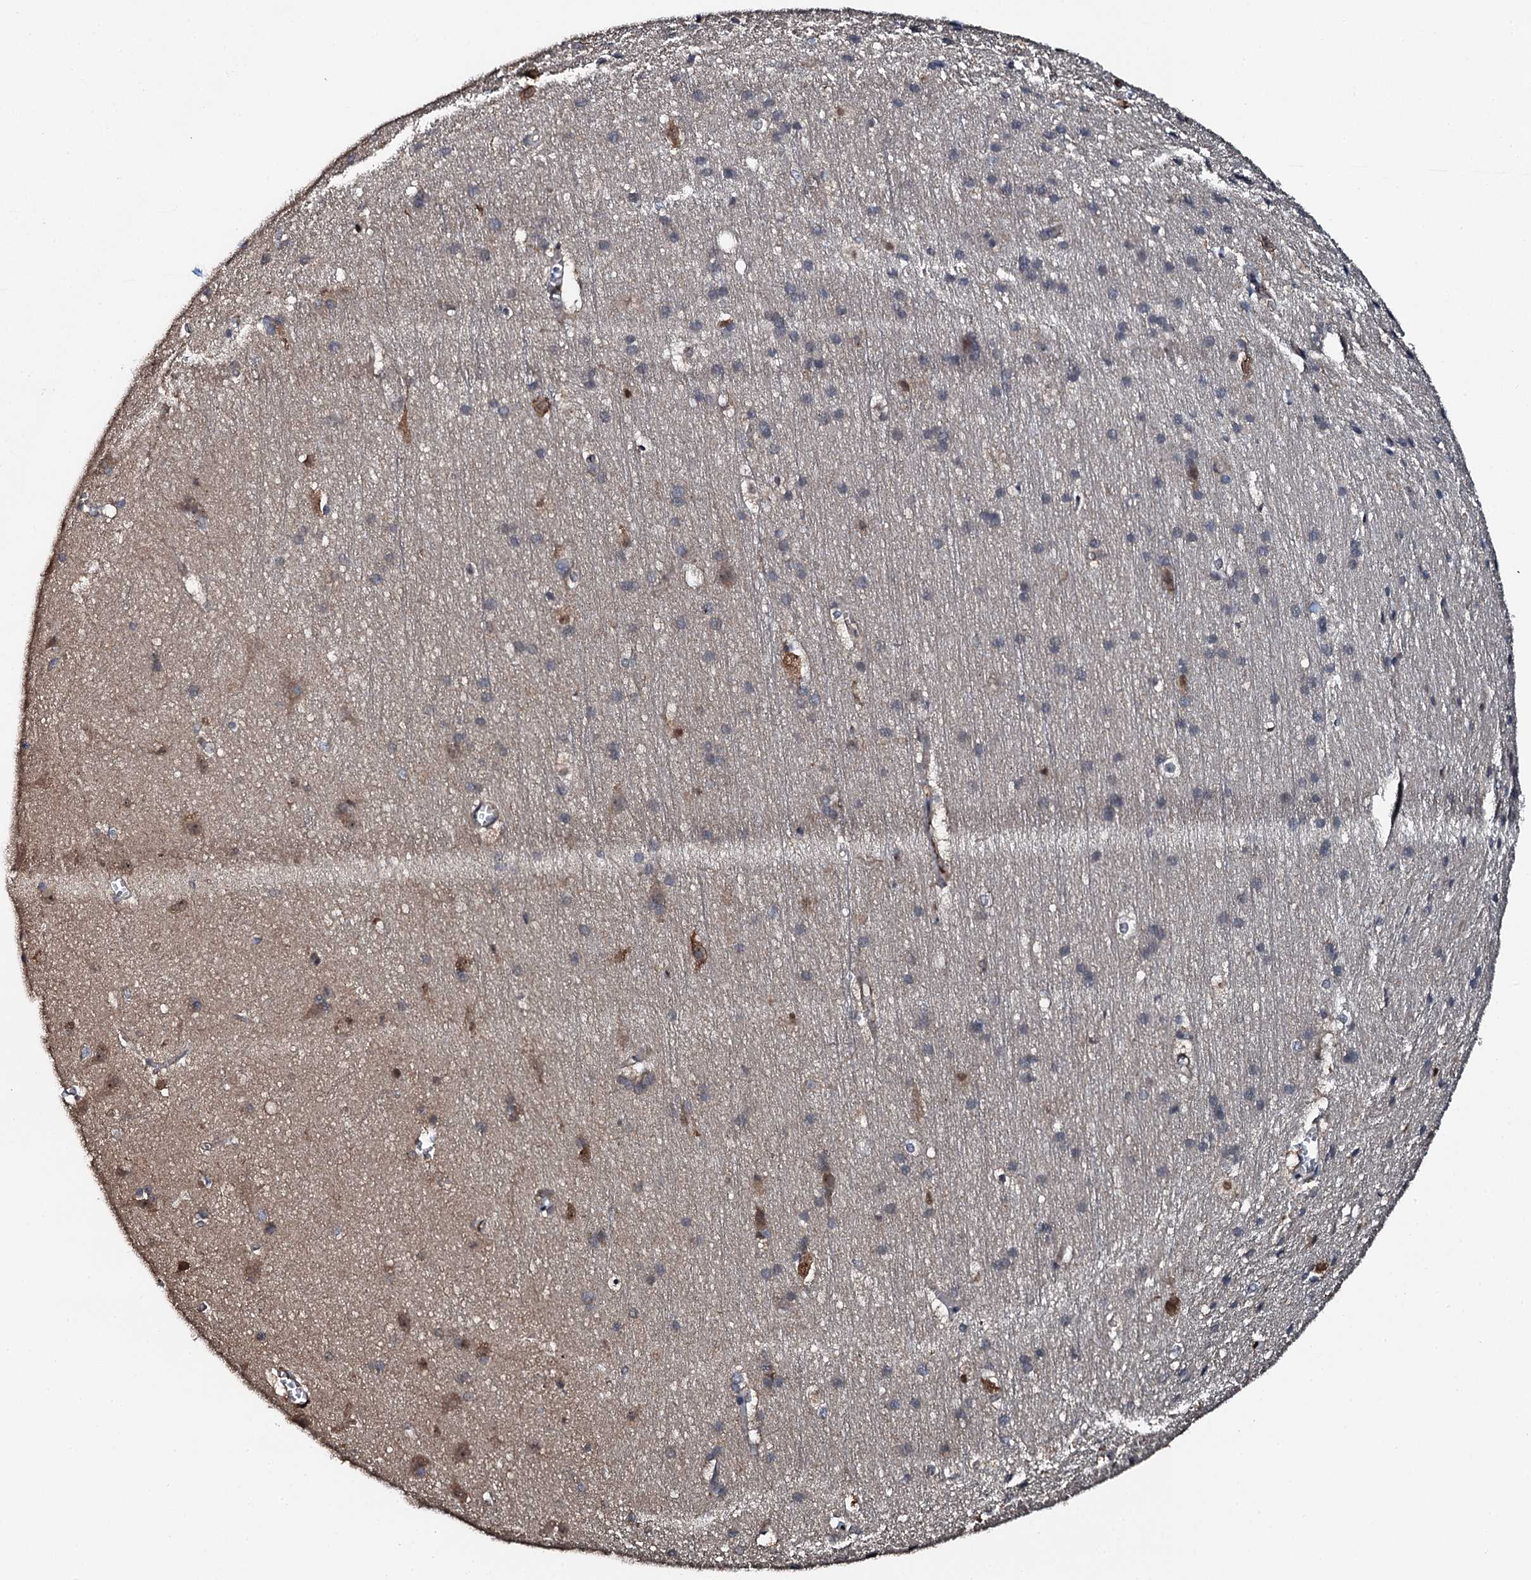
{"staining": {"intensity": "weak", "quantity": "<25%", "location": "cytoplasmic/membranous"}, "tissue": "cerebral cortex", "cell_type": "Endothelial cells", "image_type": "normal", "snomed": [{"axis": "morphology", "description": "Normal tissue, NOS"}, {"axis": "topography", "description": "Cerebral cortex"}], "caption": "The image exhibits no staining of endothelial cells in benign cerebral cortex.", "gene": "FLYWCH1", "patient": {"sex": "male", "age": 54}}